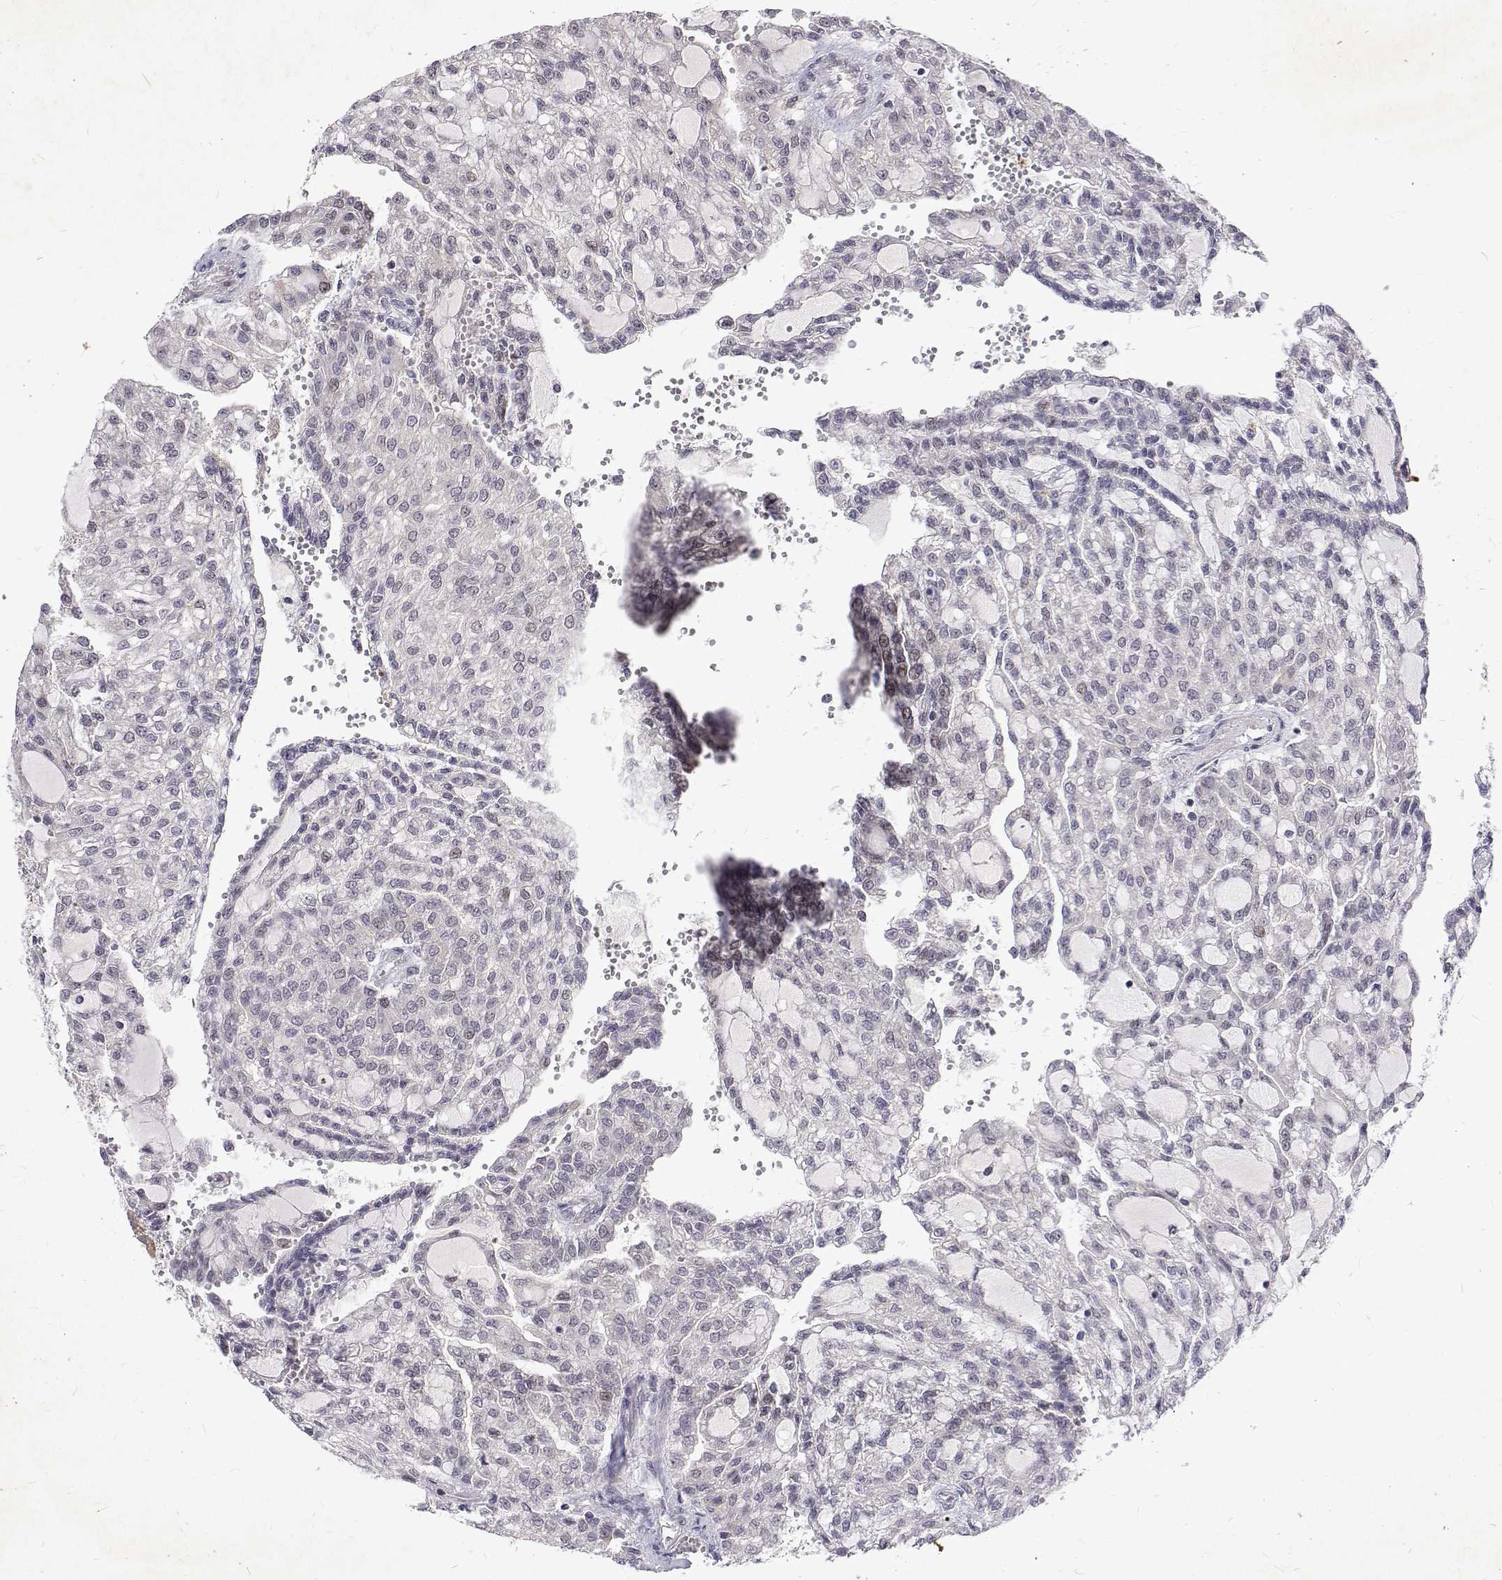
{"staining": {"intensity": "negative", "quantity": "none", "location": "none"}, "tissue": "renal cancer", "cell_type": "Tumor cells", "image_type": "cancer", "snomed": [{"axis": "morphology", "description": "Adenocarcinoma, NOS"}, {"axis": "topography", "description": "Kidney"}], "caption": "This is a micrograph of immunohistochemistry staining of renal cancer (adenocarcinoma), which shows no expression in tumor cells.", "gene": "ALKBH8", "patient": {"sex": "male", "age": 63}}